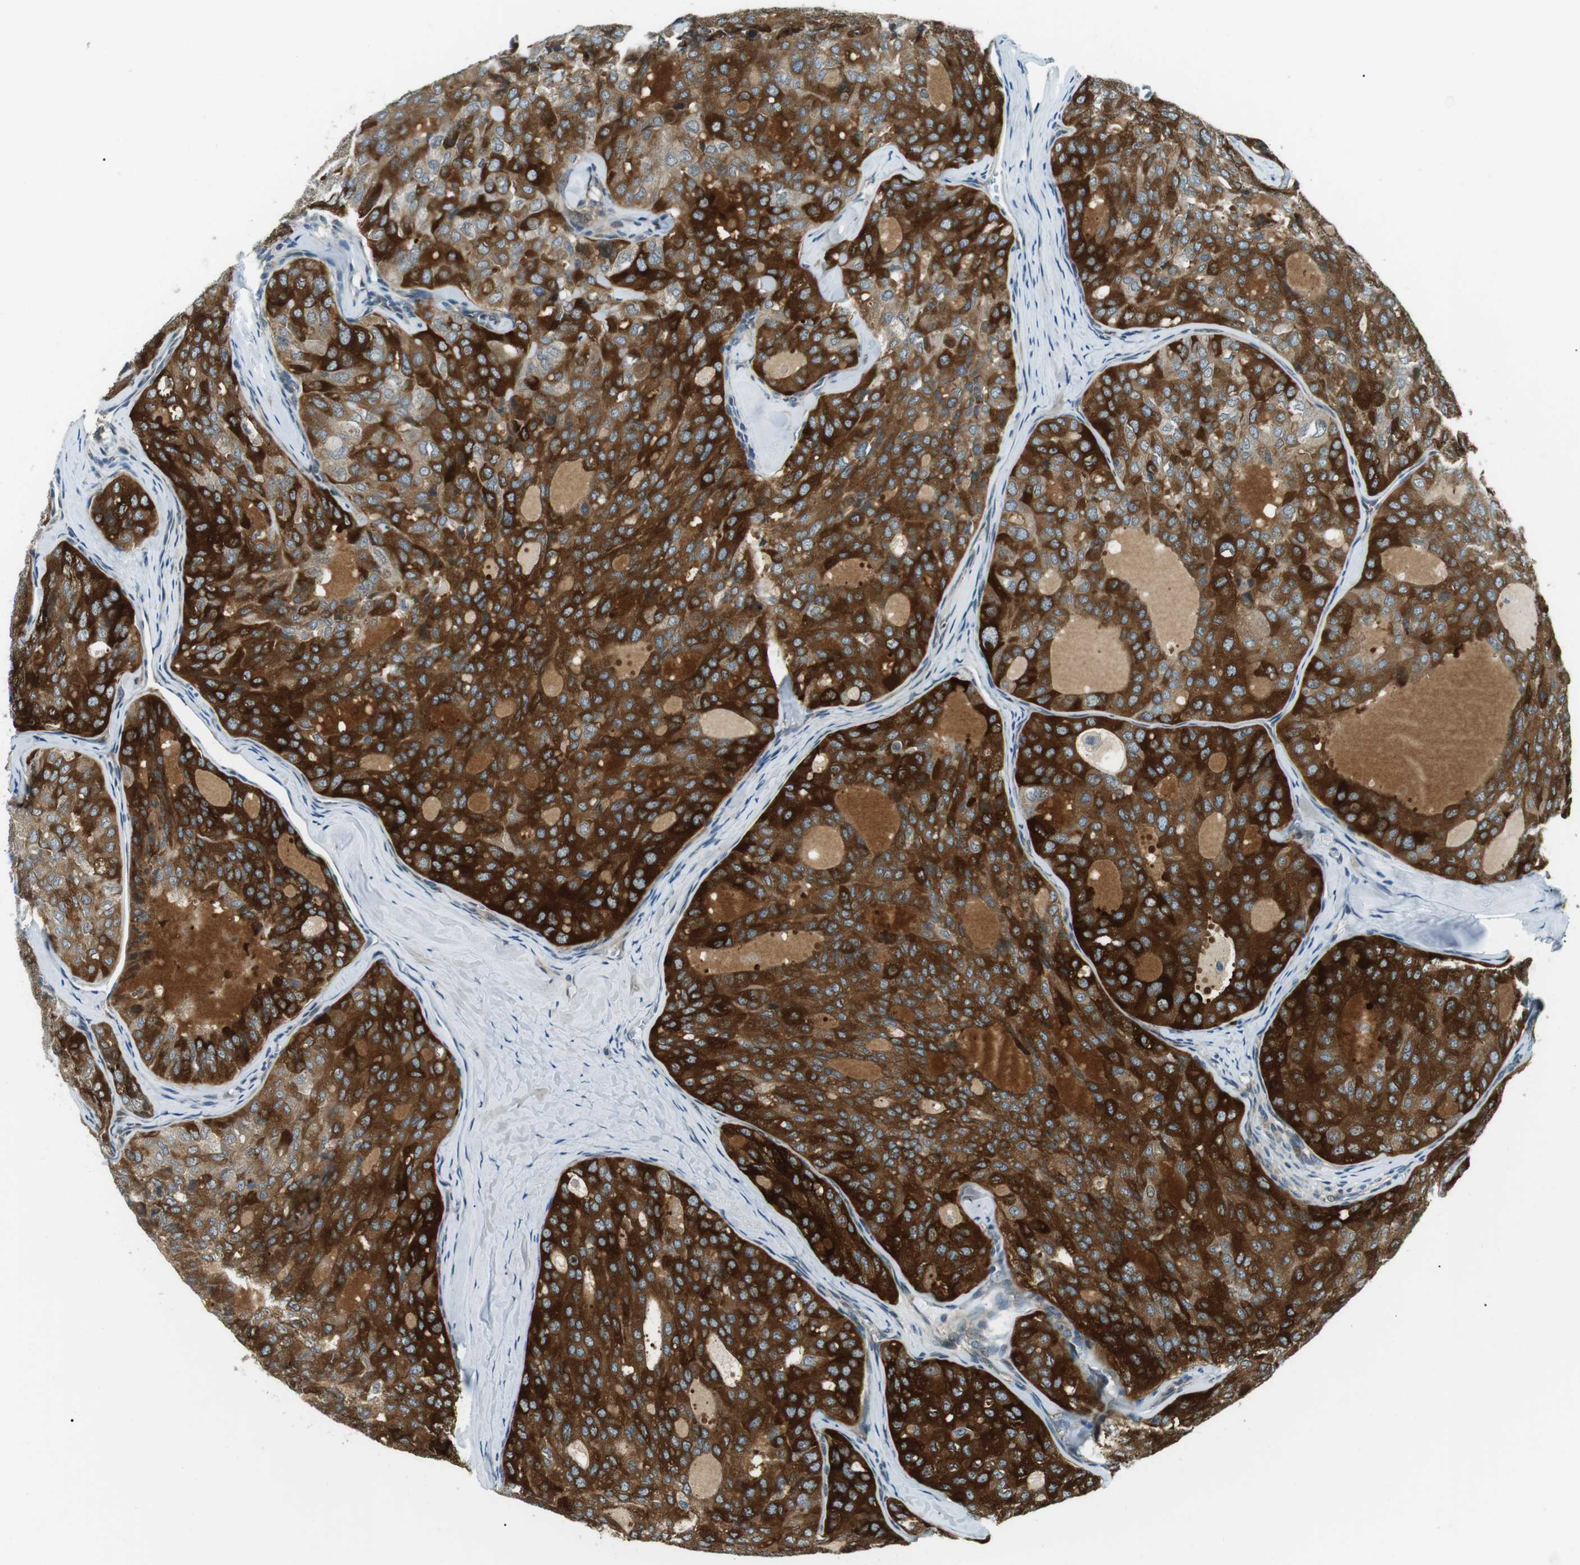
{"staining": {"intensity": "strong", "quantity": ">75%", "location": "cytoplasmic/membranous"}, "tissue": "thyroid cancer", "cell_type": "Tumor cells", "image_type": "cancer", "snomed": [{"axis": "morphology", "description": "Follicular adenoma carcinoma, NOS"}, {"axis": "topography", "description": "Thyroid gland"}], "caption": "A high-resolution micrograph shows immunohistochemistry staining of follicular adenoma carcinoma (thyroid), which exhibits strong cytoplasmic/membranous positivity in about >75% of tumor cells.", "gene": "TMEM74", "patient": {"sex": "male", "age": 75}}